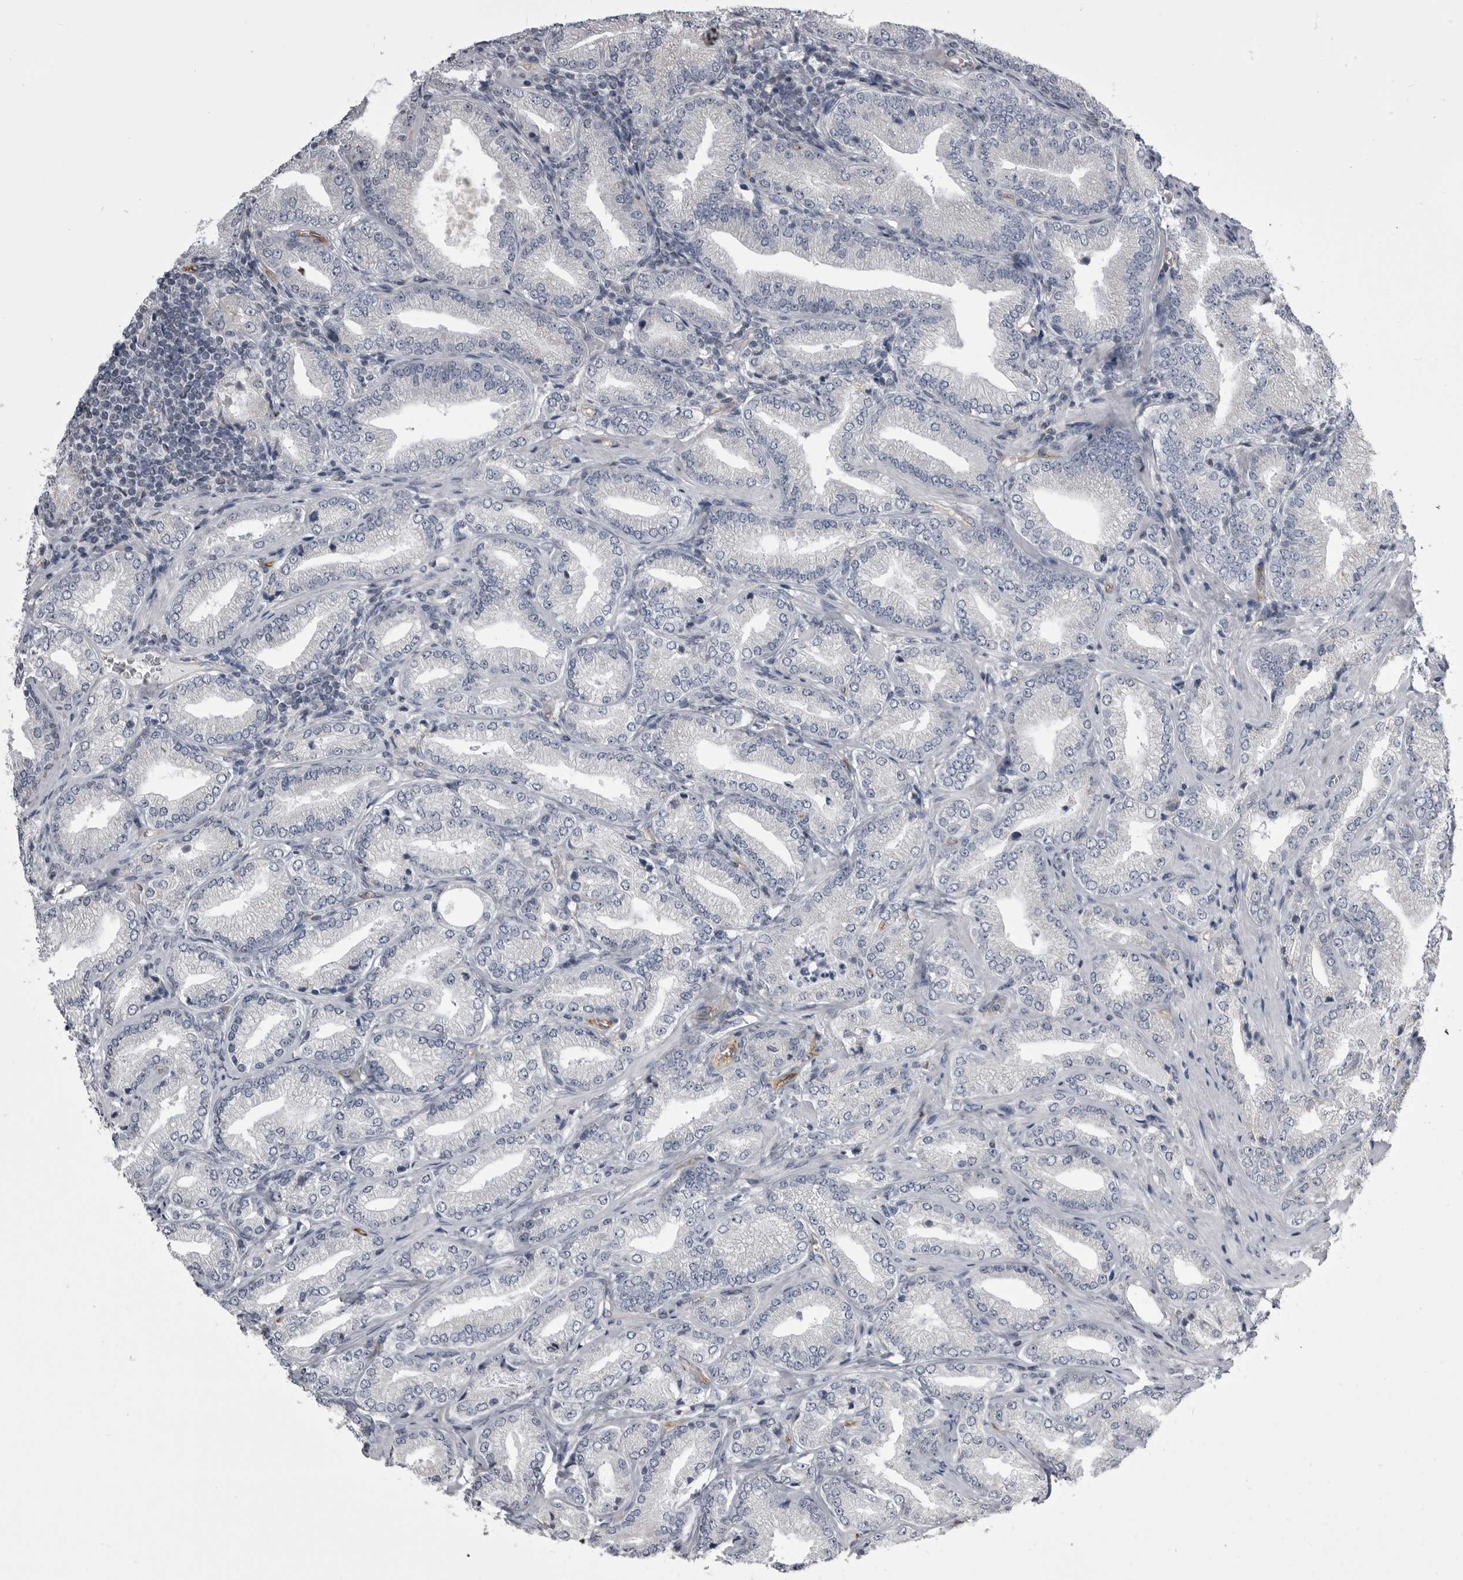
{"staining": {"intensity": "negative", "quantity": "none", "location": "none"}, "tissue": "prostate cancer", "cell_type": "Tumor cells", "image_type": "cancer", "snomed": [{"axis": "morphology", "description": "Adenocarcinoma, Low grade"}, {"axis": "topography", "description": "Prostate"}], "caption": "IHC photomicrograph of neoplastic tissue: human prostate cancer (adenocarcinoma (low-grade)) stained with DAB (3,3'-diaminobenzidine) demonstrates no significant protein expression in tumor cells.", "gene": "OPLAH", "patient": {"sex": "male", "age": 62}}